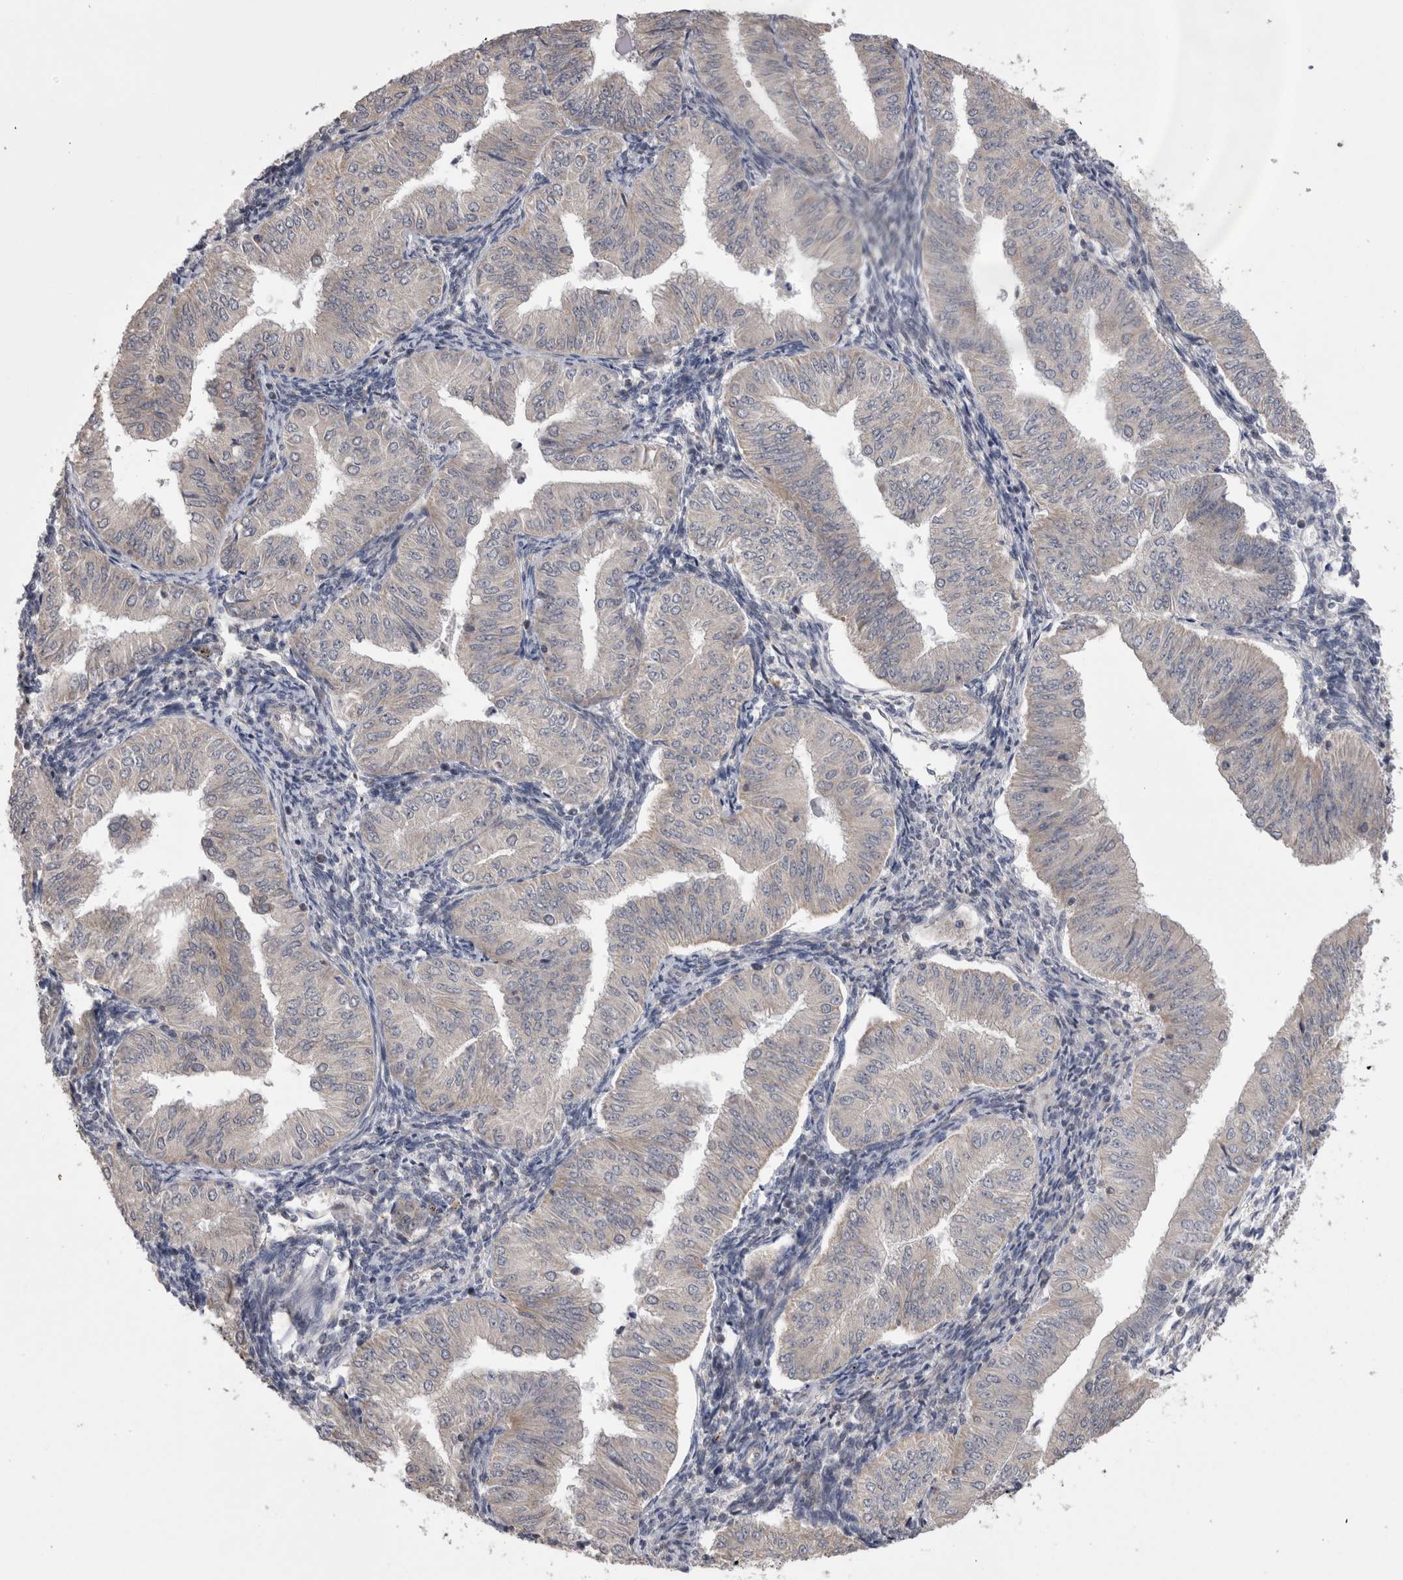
{"staining": {"intensity": "negative", "quantity": "none", "location": "none"}, "tissue": "endometrial cancer", "cell_type": "Tumor cells", "image_type": "cancer", "snomed": [{"axis": "morphology", "description": "Normal tissue, NOS"}, {"axis": "morphology", "description": "Adenocarcinoma, NOS"}, {"axis": "topography", "description": "Endometrium"}], "caption": "Tumor cells show no significant protein expression in endometrial cancer.", "gene": "ARHGAP29", "patient": {"sex": "female", "age": 53}}